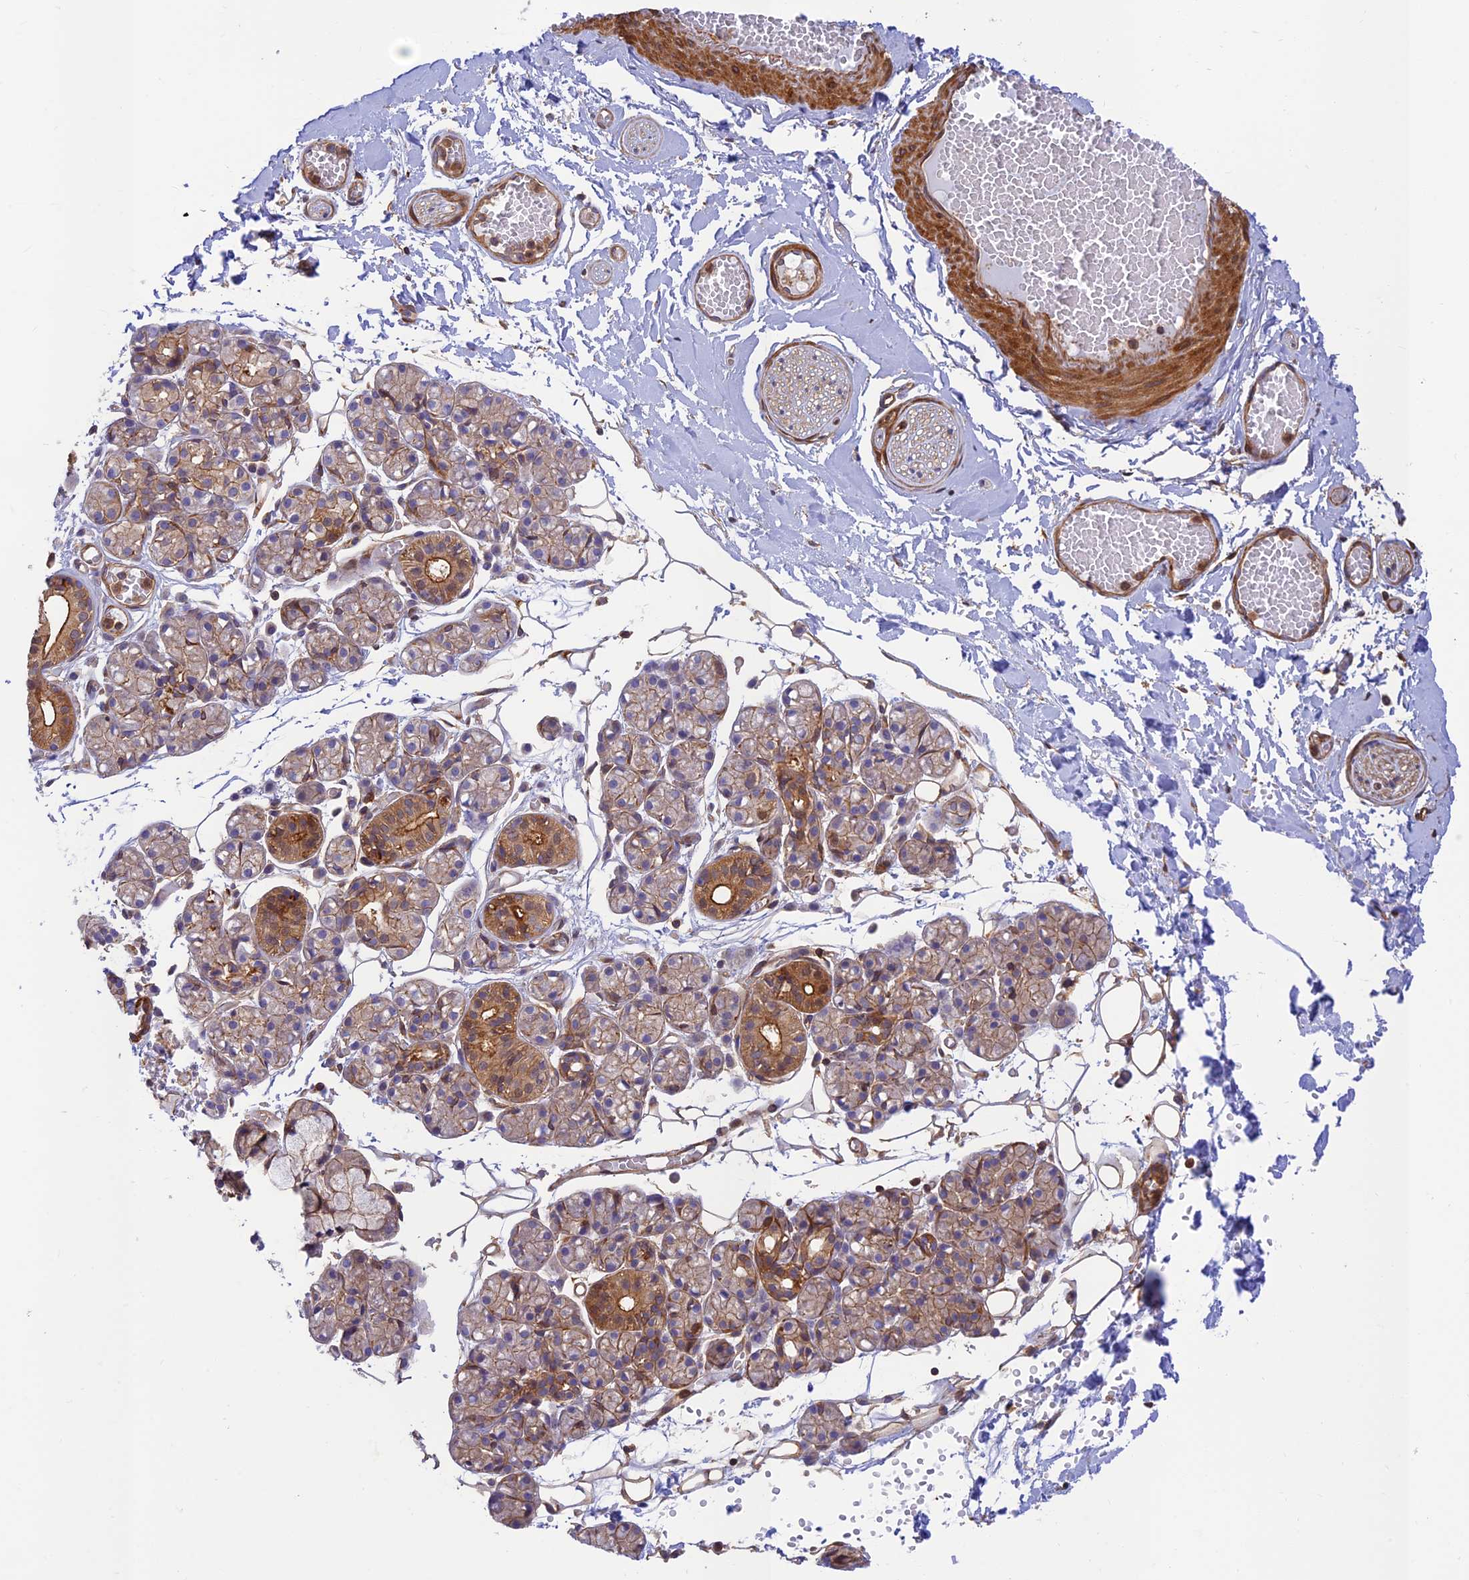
{"staining": {"intensity": "moderate", "quantity": "25%-75%", "location": "cytoplasmic/membranous"}, "tissue": "salivary gland", "cell_type": "Glandular cells", "image_type": "normal", "snomed": [{"axis": "morphology", "description": "Normal tissue, NOS"}, {"axis": "topography", "description": "Salivary gland"}], "caption": "Glandular cells reveal medium levels of moderate cytoplasmic/membranous positivity in approximately 25%-75% of cells in normal human salivary gland. (IHC, brightfield microscopy, high magnification).", "gene": "PPP1R12C", "patient": {"sex": "male", "age": 63}}